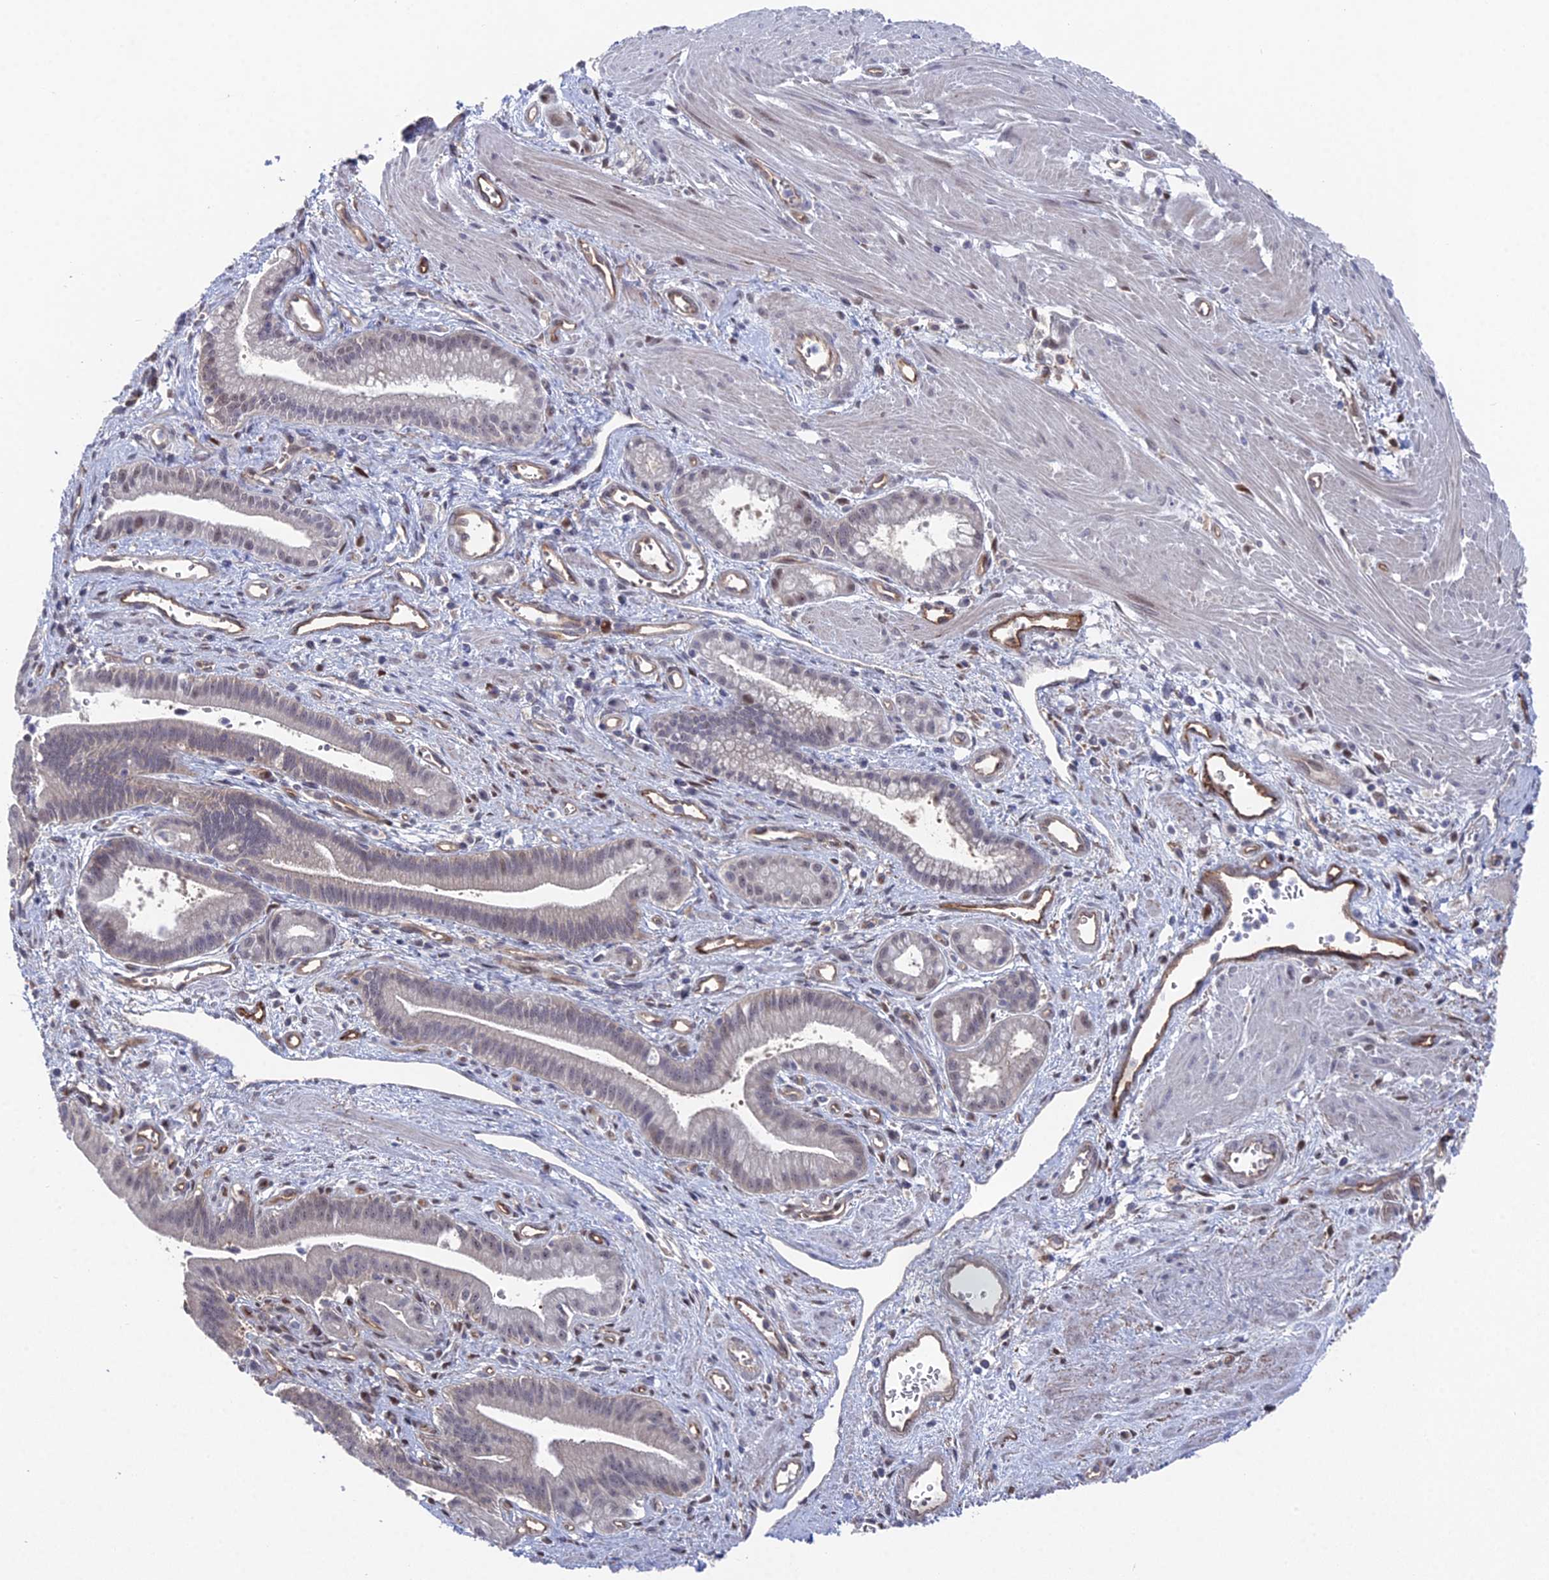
{"staining": {"intensity": "negative", "quantity": "none", "location": "none"}, "tissue": "pancreatic cancer", "cell_type": "Tumor cells", "image_type": "cancer", "snomed": [{"axis": "morphology", "description": "Adenocarcinoma, NOS"}, {"axis": "topography", "description": "Pancreas"}], "caption": "This micrograph is of adenocarcinoma (pancreatic) stained with immunohistochemistry (IHC) to label a protein in brown with the nuclei are counter-stained blue. There is no positivity in tumor cells.", "gene": "UNC5D", "patient": {"sex": "male", "age": 78}}